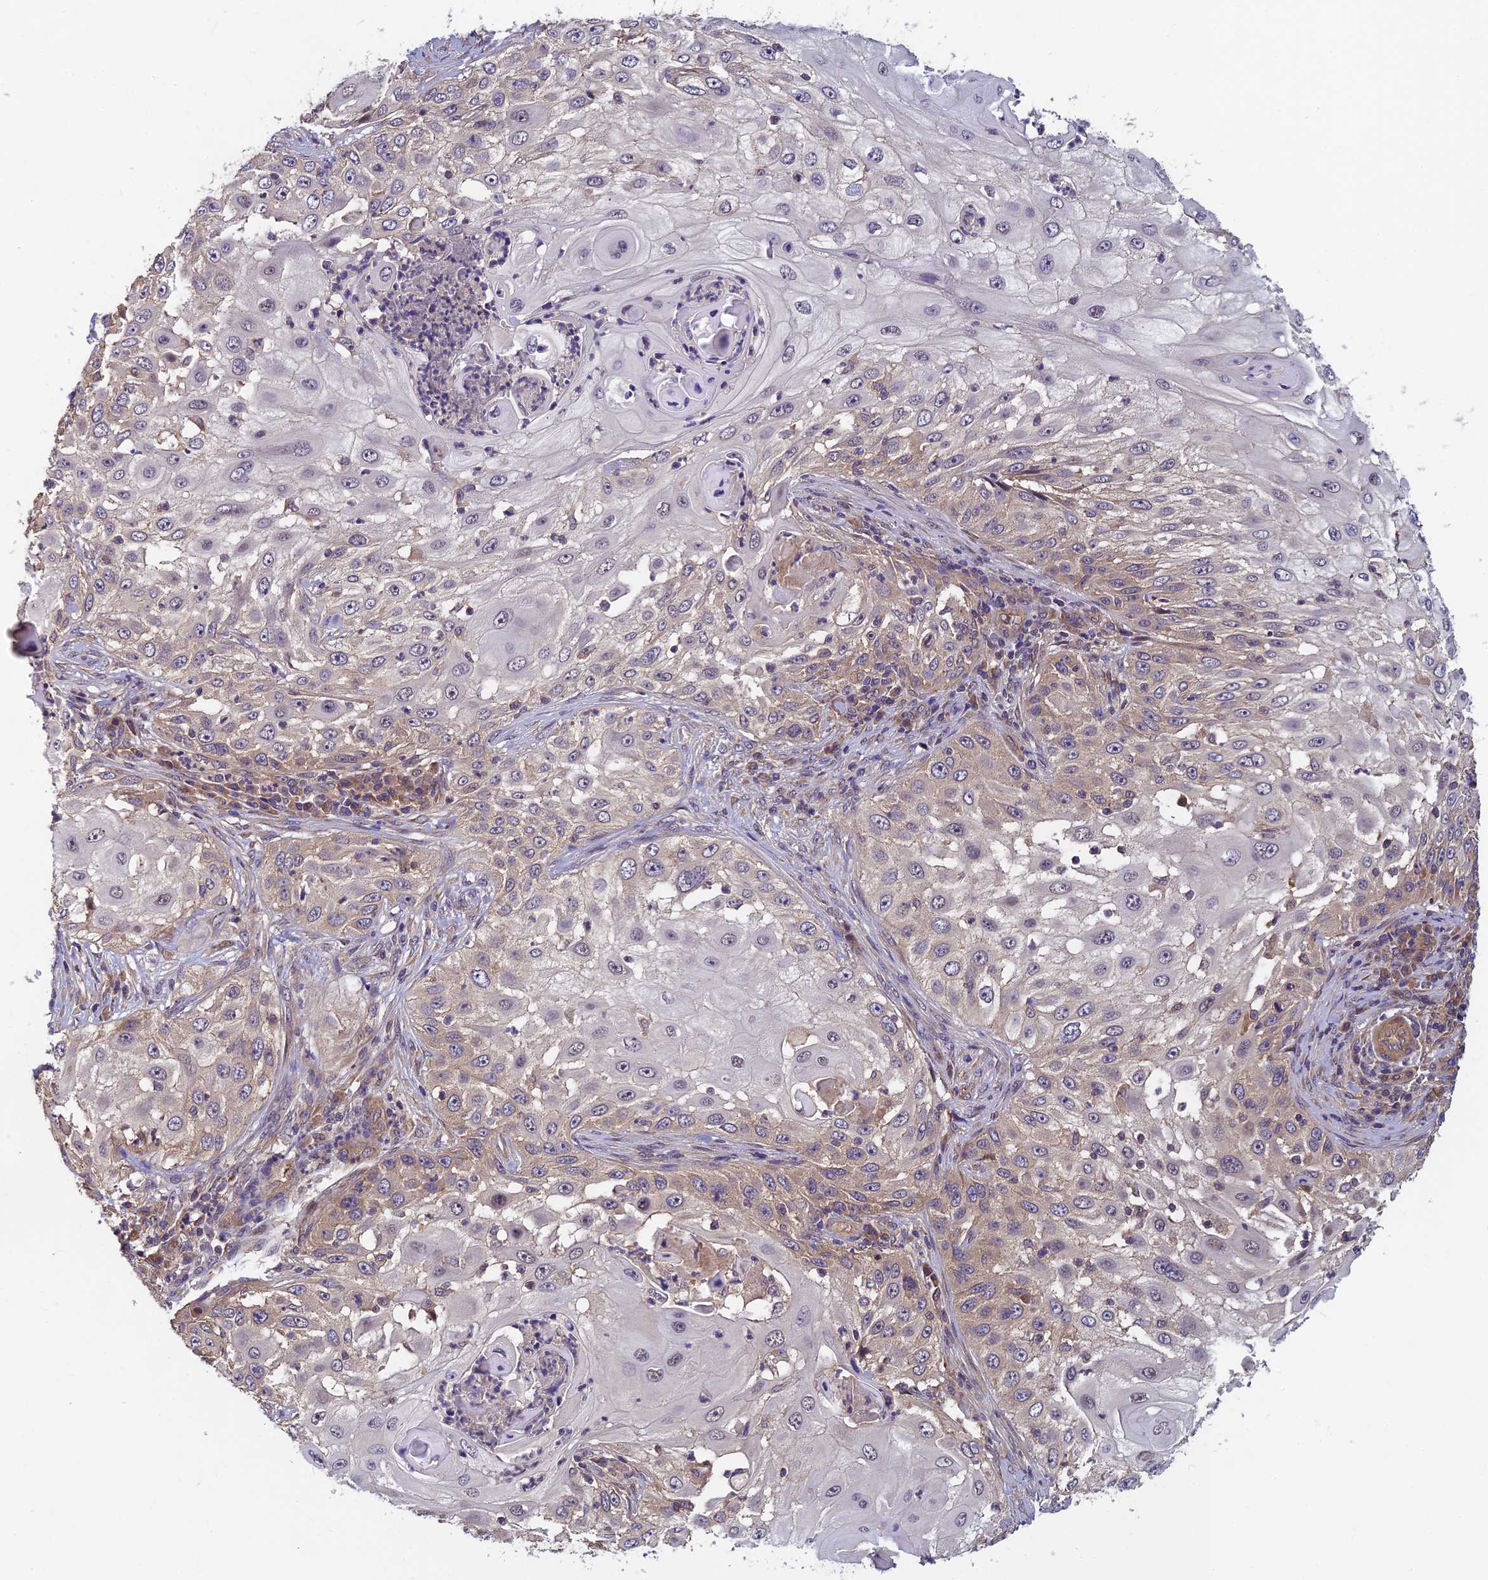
{"staining": {"intensity": "weak", "quantity": "<25%", "location": "cytoplasmic/membranous"}, "tissue": "skin cancer", "cell_type": "Tumor cells", "image_type": "cancer", "snomed": [{"axis": "morphology", "description": "Squamous cell carcinoma, NOS"}, {"axis": "topography", "description": "Skin"}], "caption": "DAB (3,3'-diaminobenzidine) immunohistochemical staining of squamous cell carcinoma (skin) demonstrates no significant positivity in tumor cells.", "gene": "PIKFYVE", "patient": {"sex": "female", "age": 44}}